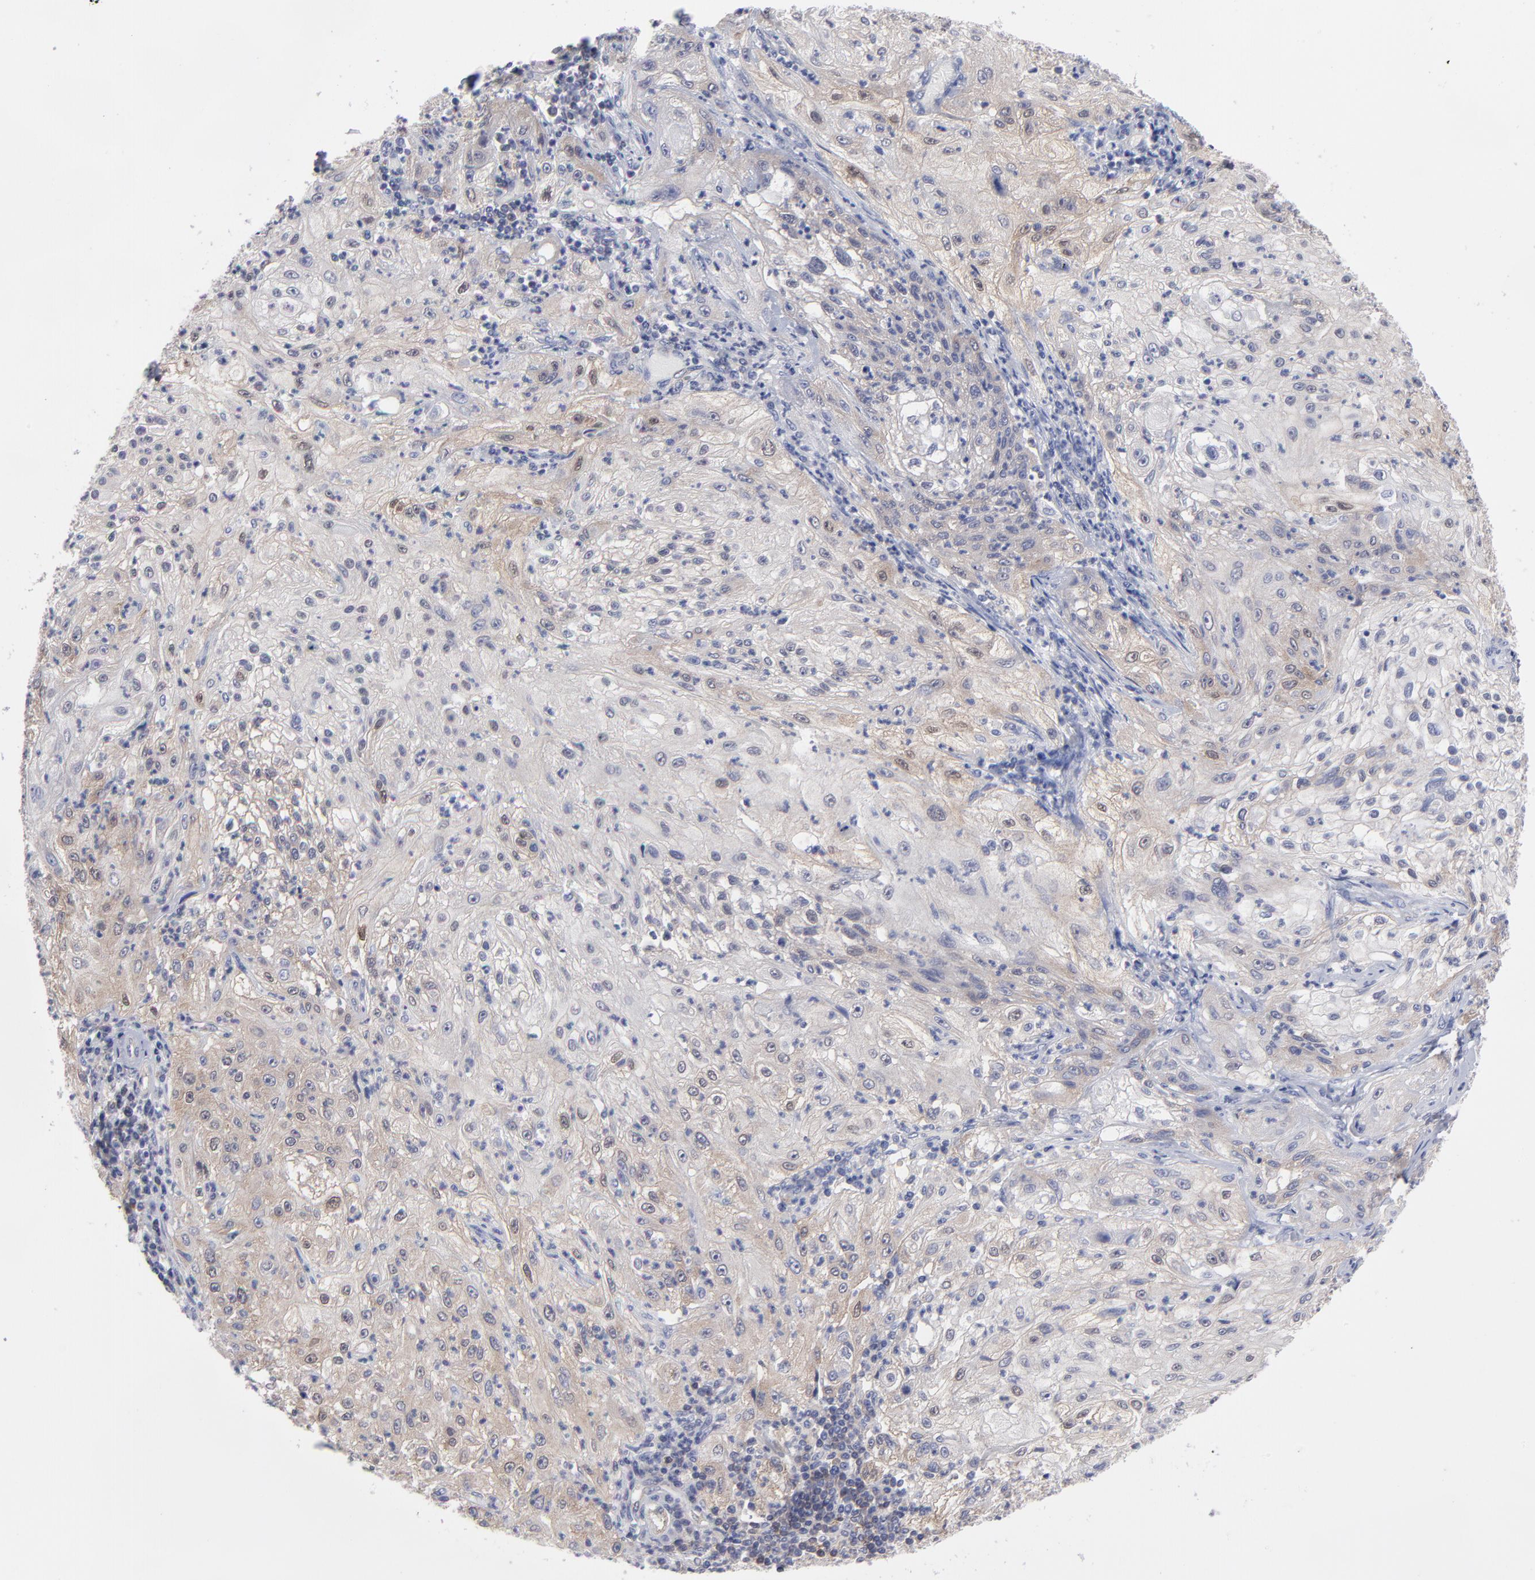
{"staining": {"intensity": "moderate", "quantity": "<25%", "location": "cytoplasmic/membranous"}, "tissue": "lung cancer", "cell_type": "Tumor cells", "image_type": "cancer", "snomed": [{"axis": "morphology", "description": "Inflammation, NOS"}, {"axis": "morphology", "description": "Squamous cell carcinoma, NOS"}, {"axis": "topography", "description": "Lymph node"}, {"axis": "topography", "description": "Soft tissue"}, {"axis": "topography", "description": "Lung"}], "caption": "Lung squamous cell carcinoma was stained to show a protein in brown. There is low levels of moderate cytoplasmic/membranous positivity in approximately <25% of tumor cells.", "gene": "NFKBIA", "patient": {"sex": "male", "age": 66}}